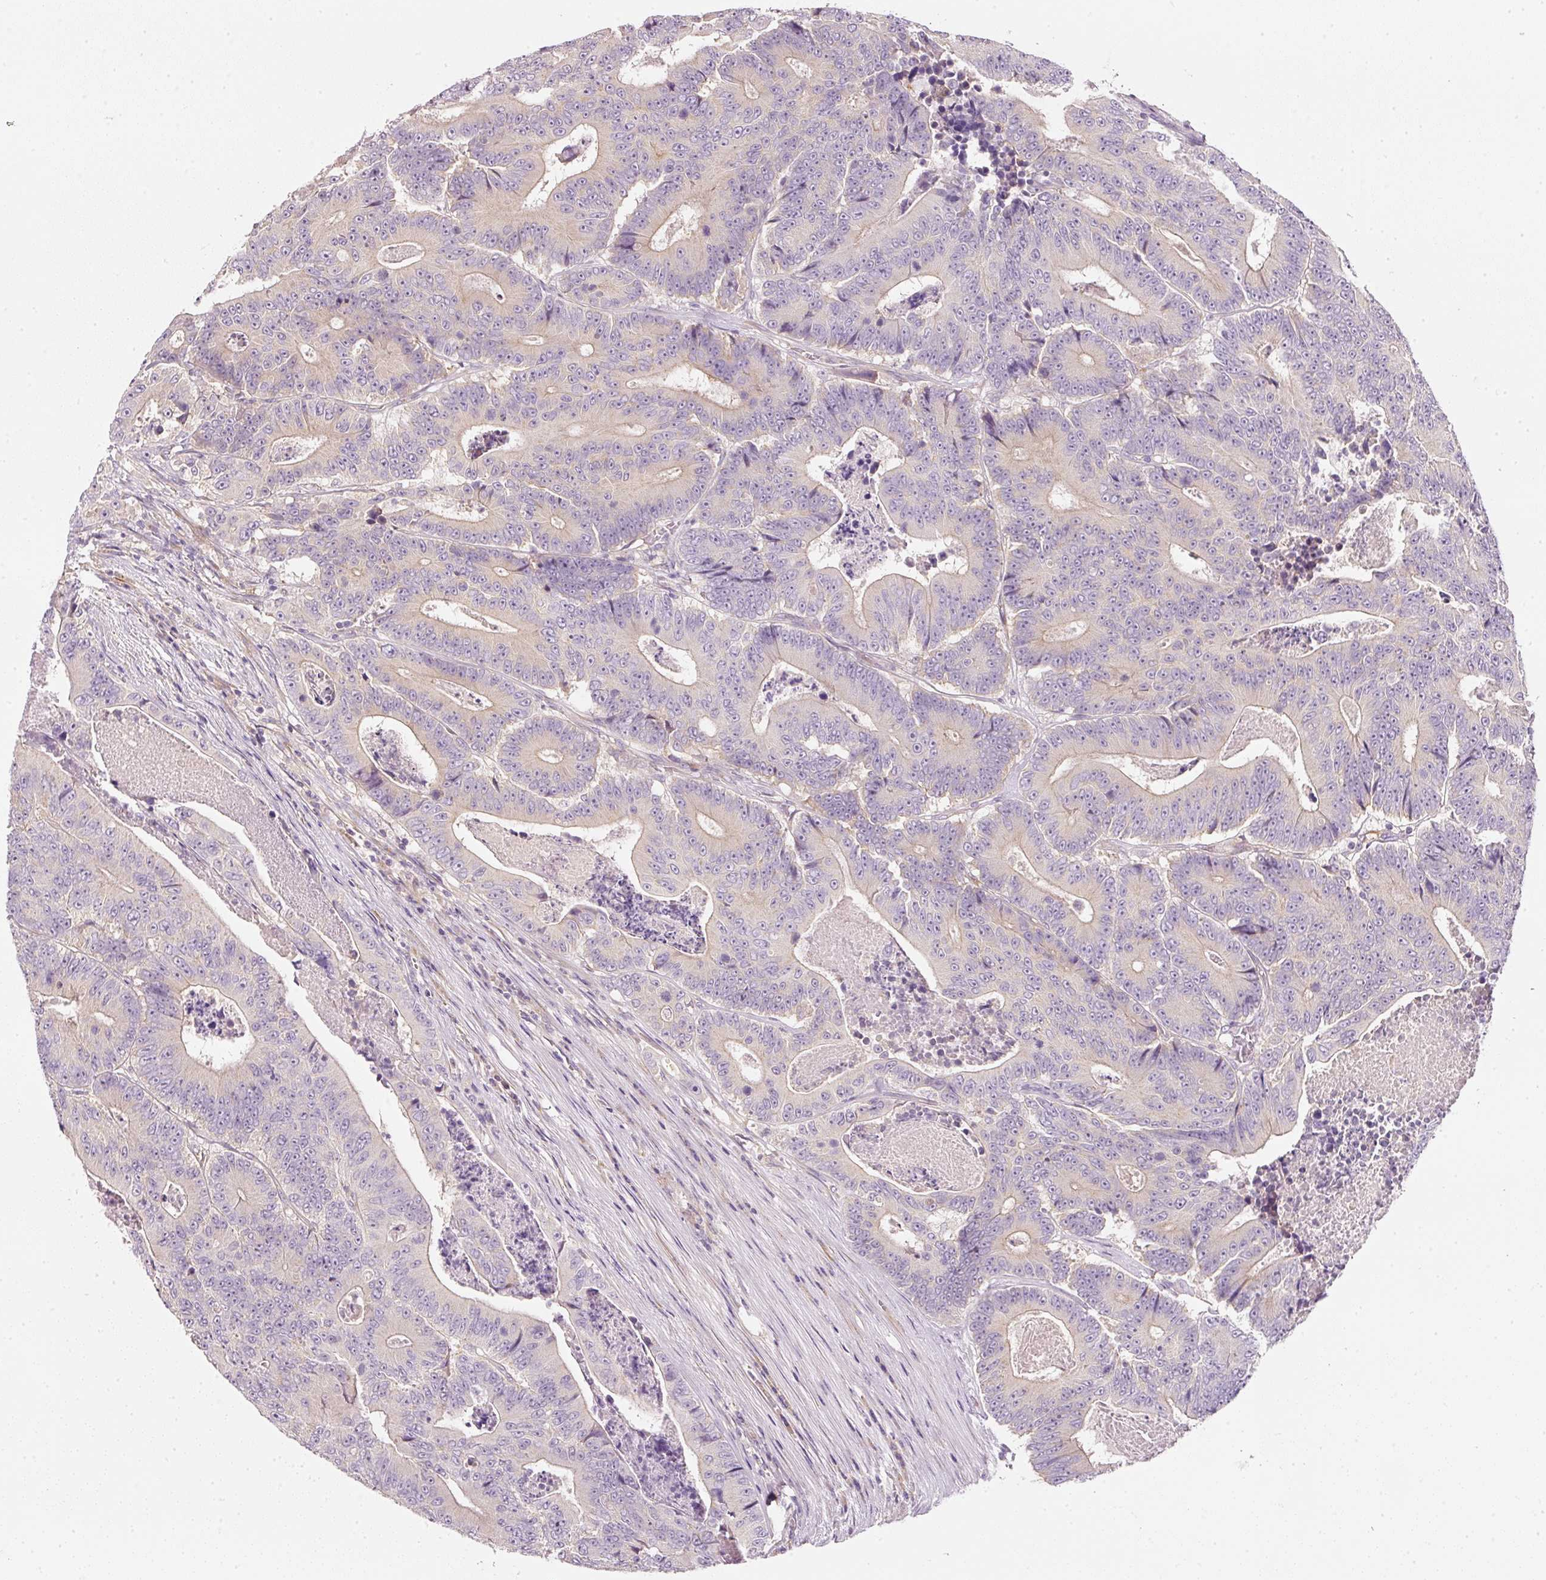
{"staining": {"intensity": "negative", "quantity": "none", "location": "none"}, "tissue": "colorectal cancer", "cell_type": "Tumor cells", "image_type": "cancer", "snomed": [{"axis": "morphology", "description": "Adenocarcinoma, NOS"}, {"axis": "topography", "description": "Colon"}], "caption": "An IHC micrograph of colorectal adenocarcinoma is shown. There is no staining in tumor cells of colorectal adenocarcinoma. Brightfield microscopy of immunohistochemistry stained with DAB (brown) and hematoxylin (blue), captured at high magnification.", "gene": "RNF167", "patient": {"sex": "male", "age": 83}}